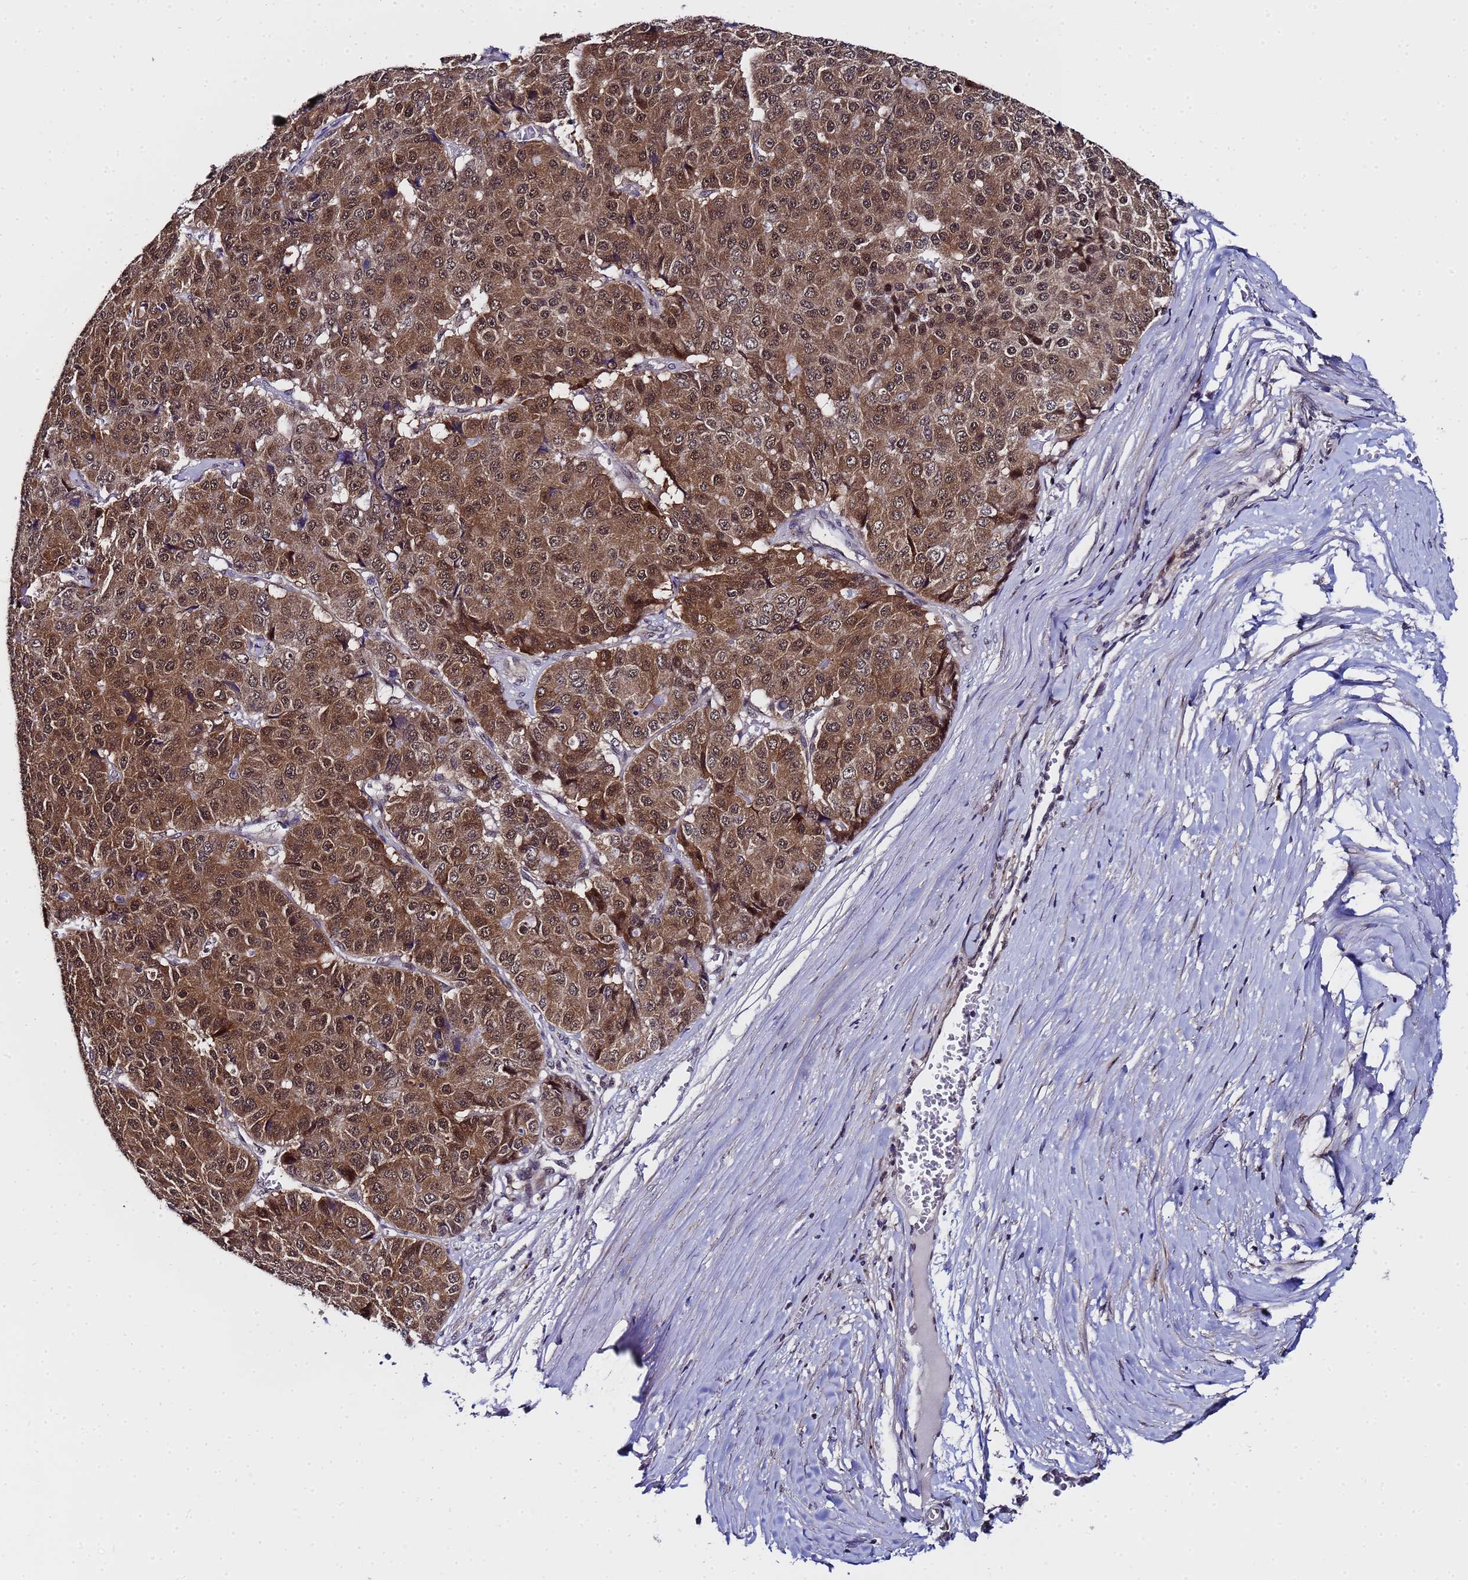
{"staining": {"intensity": "strong", "quantity": ">75%", "location": "cytoplasmic/membranous,nuclear"}, "tissue": "pancreatic cancer", "cell_type": "Tumor cells", "image_type": "cancer", "snomed": [{"axis": "morphology", "description": "Adenocarcinoma, NOS"}, {"axis": "topography", "description": "Pancreas"}], "caption": "This is an image of IHC staining of pancreatic cancer, which shows strong staining in the cytoplasmic/membranous and nuclear of tumor cells.", "gene": "ANAPC13", "patient": {"sex": "male", "age": 50}}